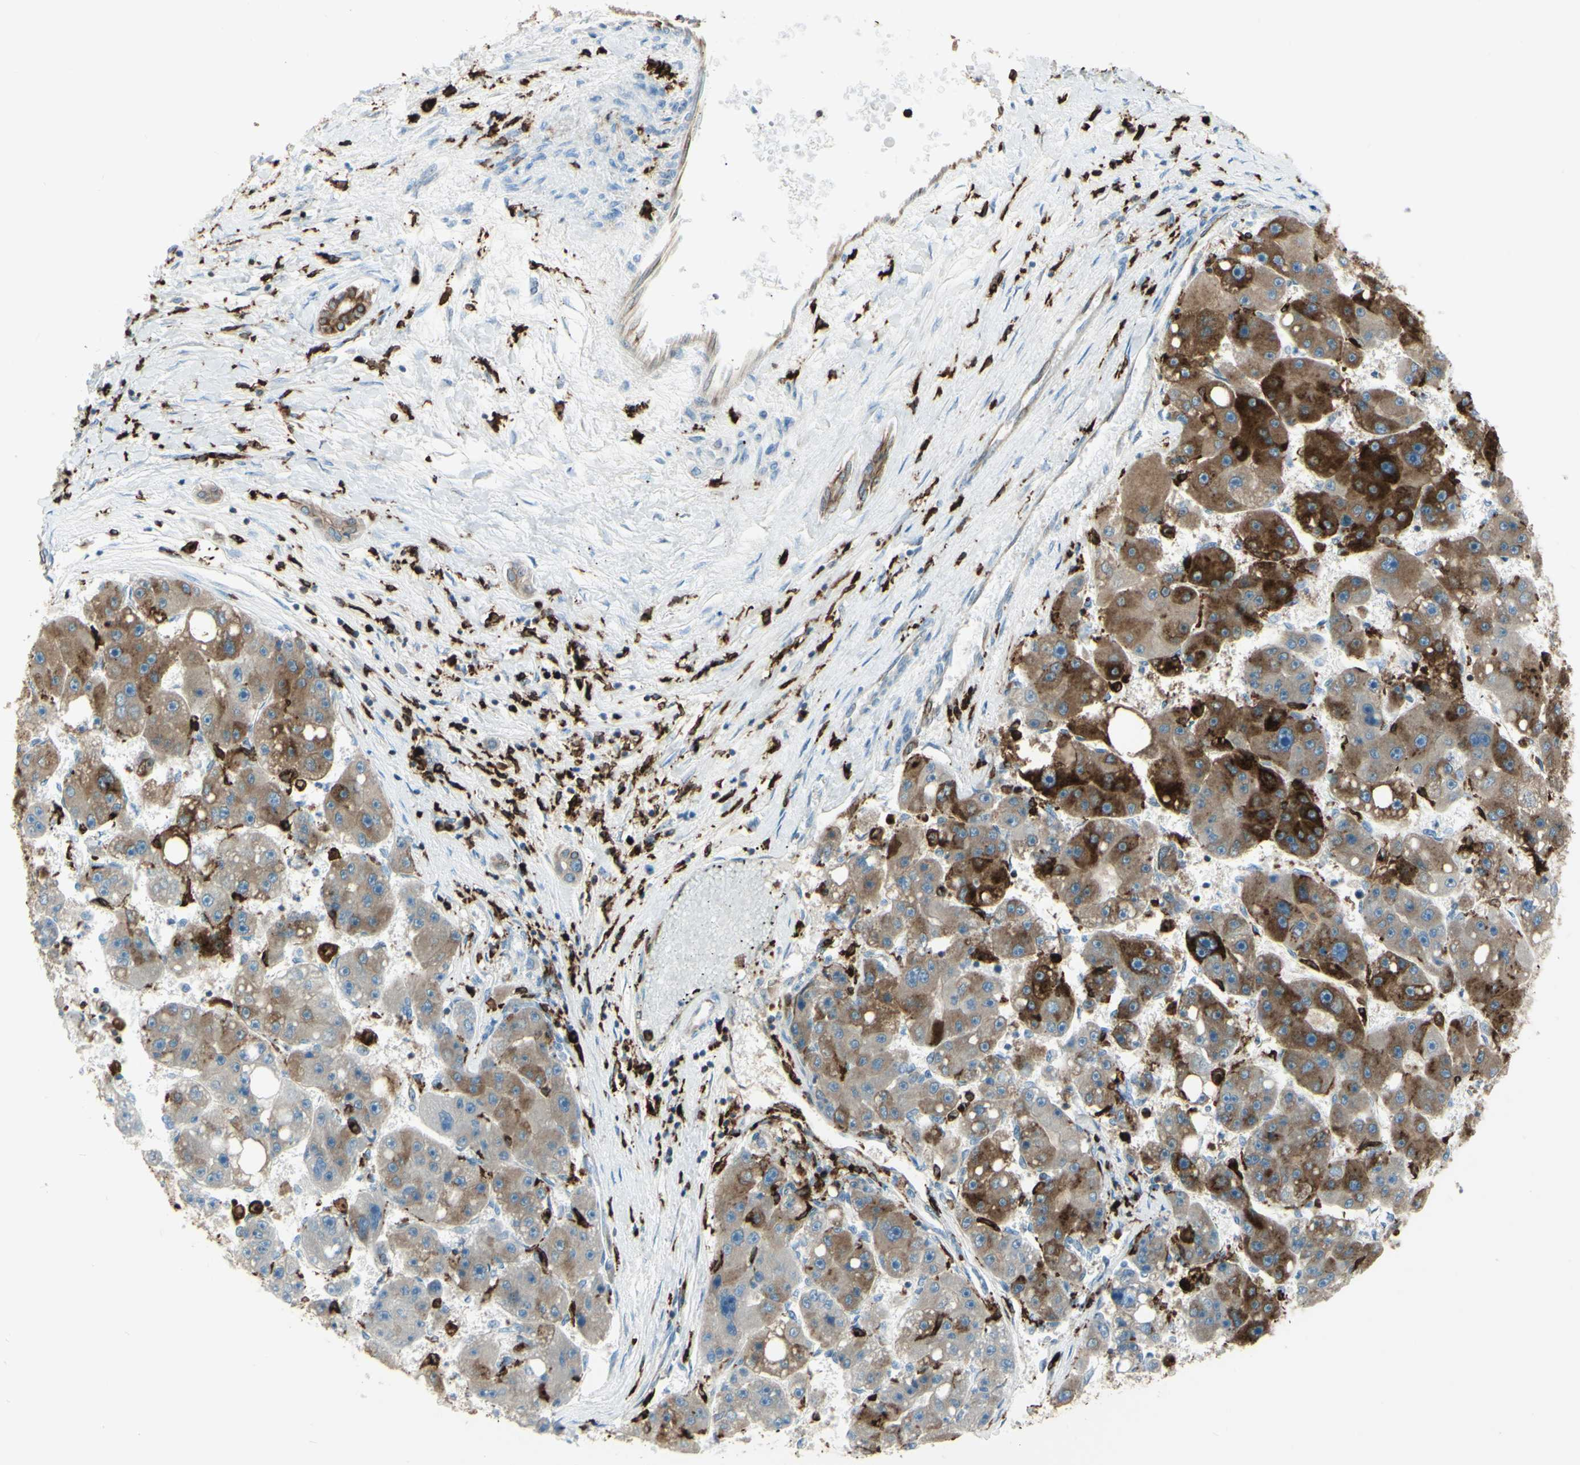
{"staining": {"intensity": "strong", "quantity": ">75%", "location": "cytoplasmic/membranous"}, "tissue": "liver cancer", "cell_type": "Tumor cells", "image_type": "cancer", "snomed": [{"axis": "morphology", "description": "Carcinoma, Hepatocellular, NOS"}, {"axis": "topography", "description": "Liver"}], "caption": "Human hepatocellular carcinoma (liver) stained with a brown dye reveals strong cytoplasmic/membranous positive staining in approximately >75% of tumor cells.", "gene": "CD74", "patient": {"sex": "female", "age": 61}}